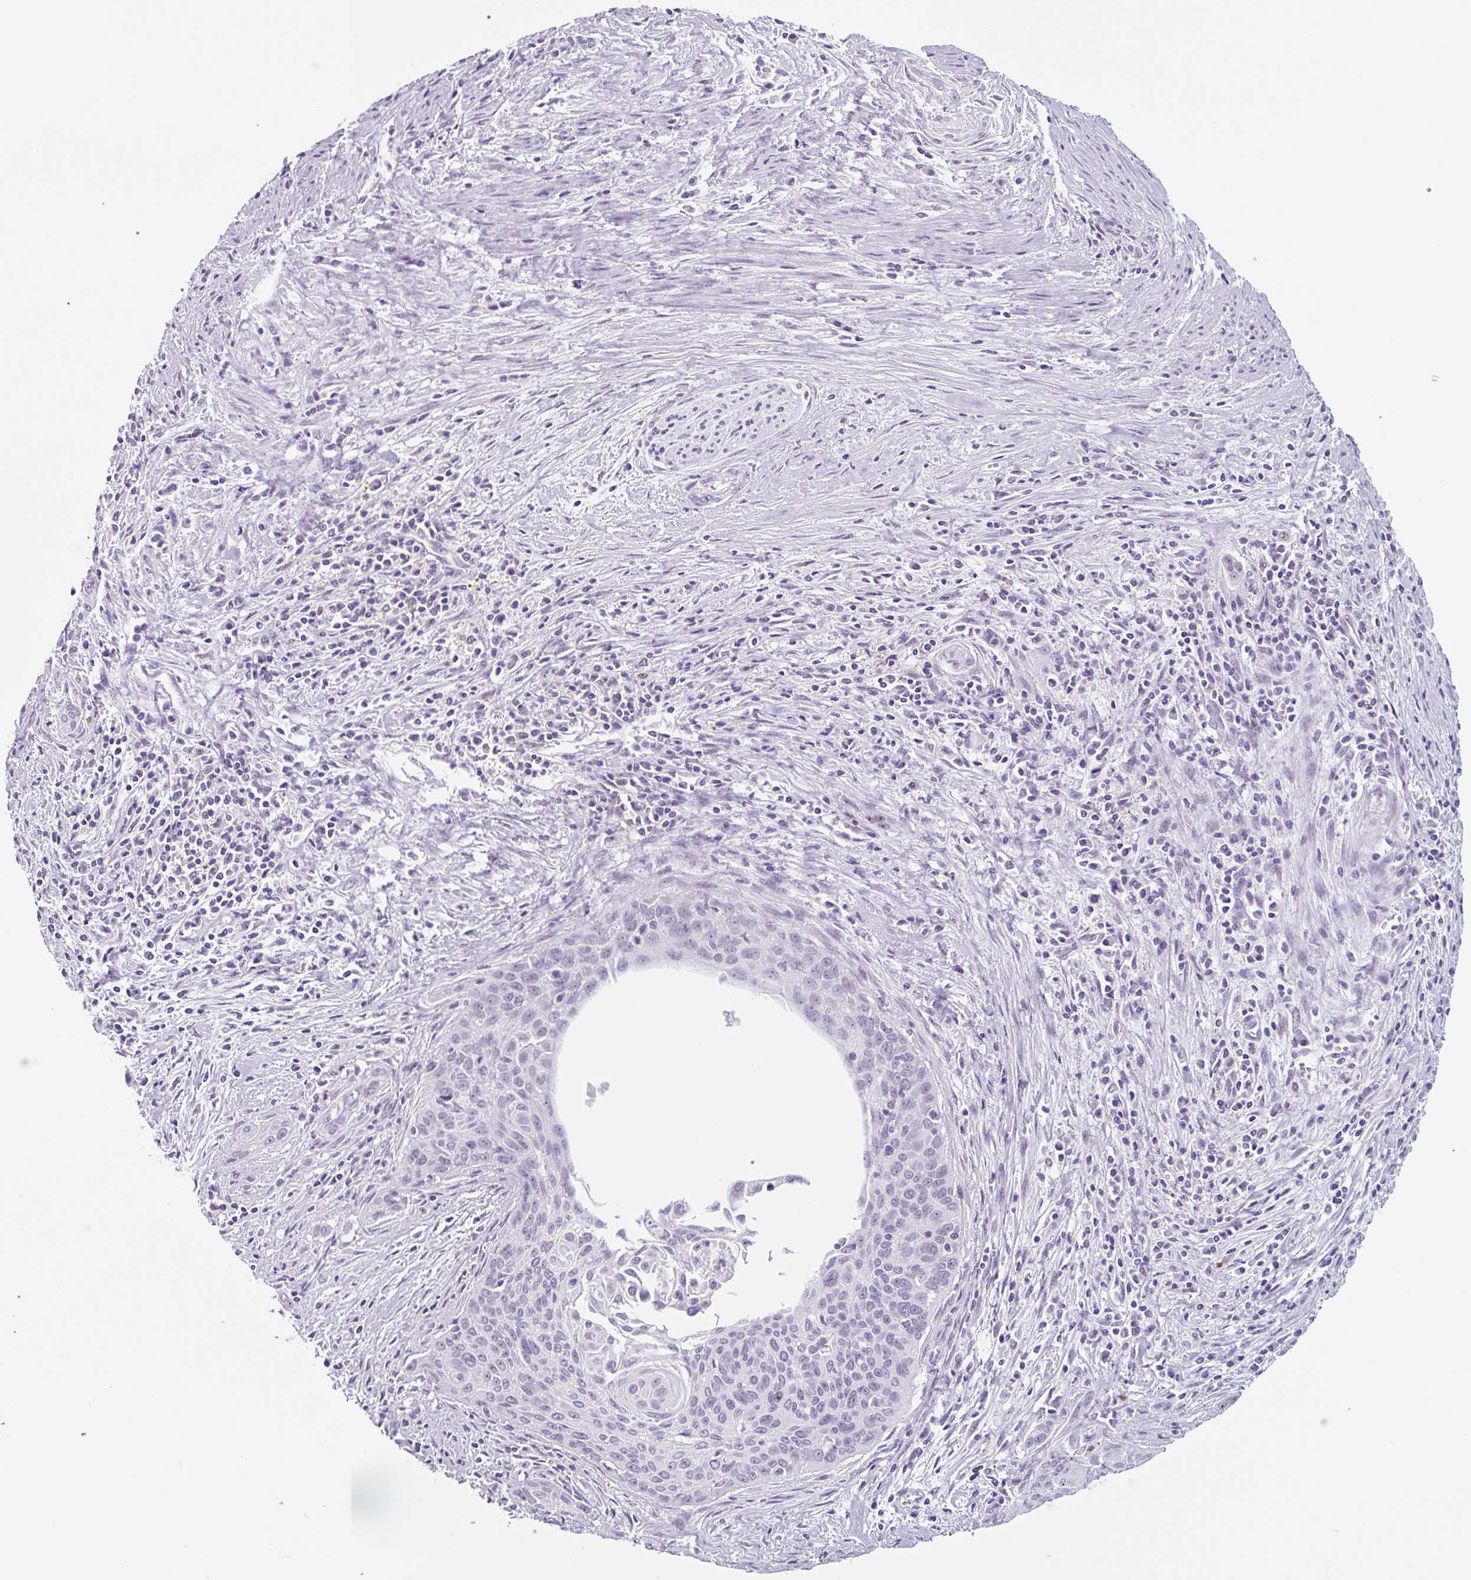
{"staining": {"intensity": "negative", "quantity": "none", "location": "none"}, "tissue": "cervical cancer", "cell_type": "Tumor cells", "image_type": "cancer", "snomed": [{"axis": "morphology", "description": "Squamous cell carcinoma, NOS"}, {"axis": "topography", "description": "Cervix"}], "caption": "Immunohistochemistry micrograph of neoplastic tissue: human cervical cancer stained with DAB (3,3'-diaminobenzidine) shows no significant protein positivity in tumor cells.", "gene": "TNFRSF8", "patient": {"sex": "female", "age": 55}}